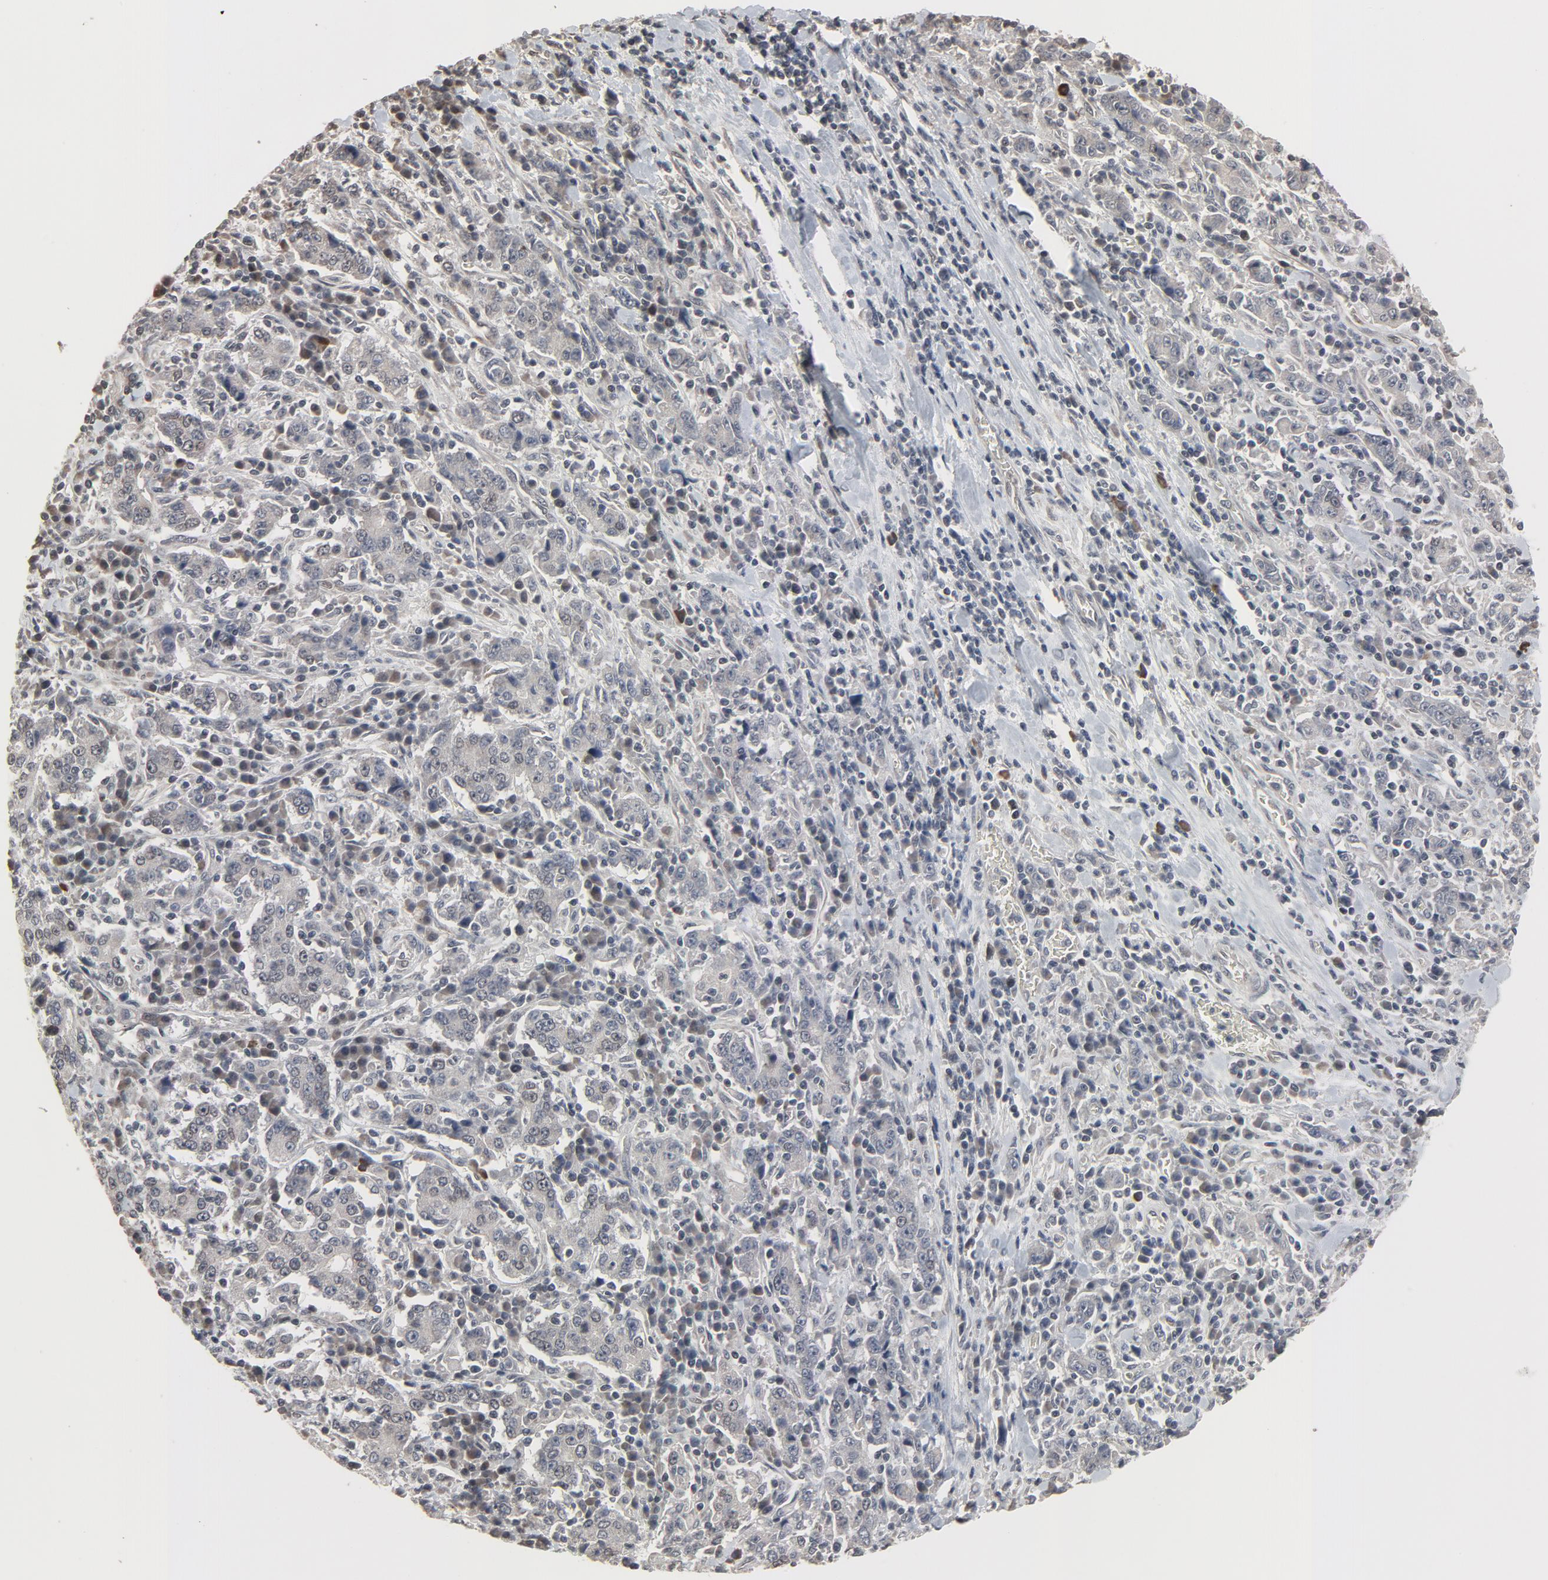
{"staining": {"intensity": "weak", "quantity": "<25%", "location": "cytoplasmic/membranous,nuclear"}, "tissue": "stomach cancer", "cell_type": "Tumor cells", "image_type": "cancer", "snomed": [{"axis": "morphology", "description": "Normal tissue, NOS"}, {"axis": "morphology", "description": "Adenocarcinoma, NOS"}, {"axis": "topography", "description": "Stomach, upper"}, {"axis": "topography", "description": "Stomach"}], "caption": "High power microscopy photomicrograph of an IHC histopathology image of stomach cancer, revealing no significant expression in tumor cells. Nuclei are stained in blue.", "gene": "POM121", "patient": {"sex": "male", "age": 59}}